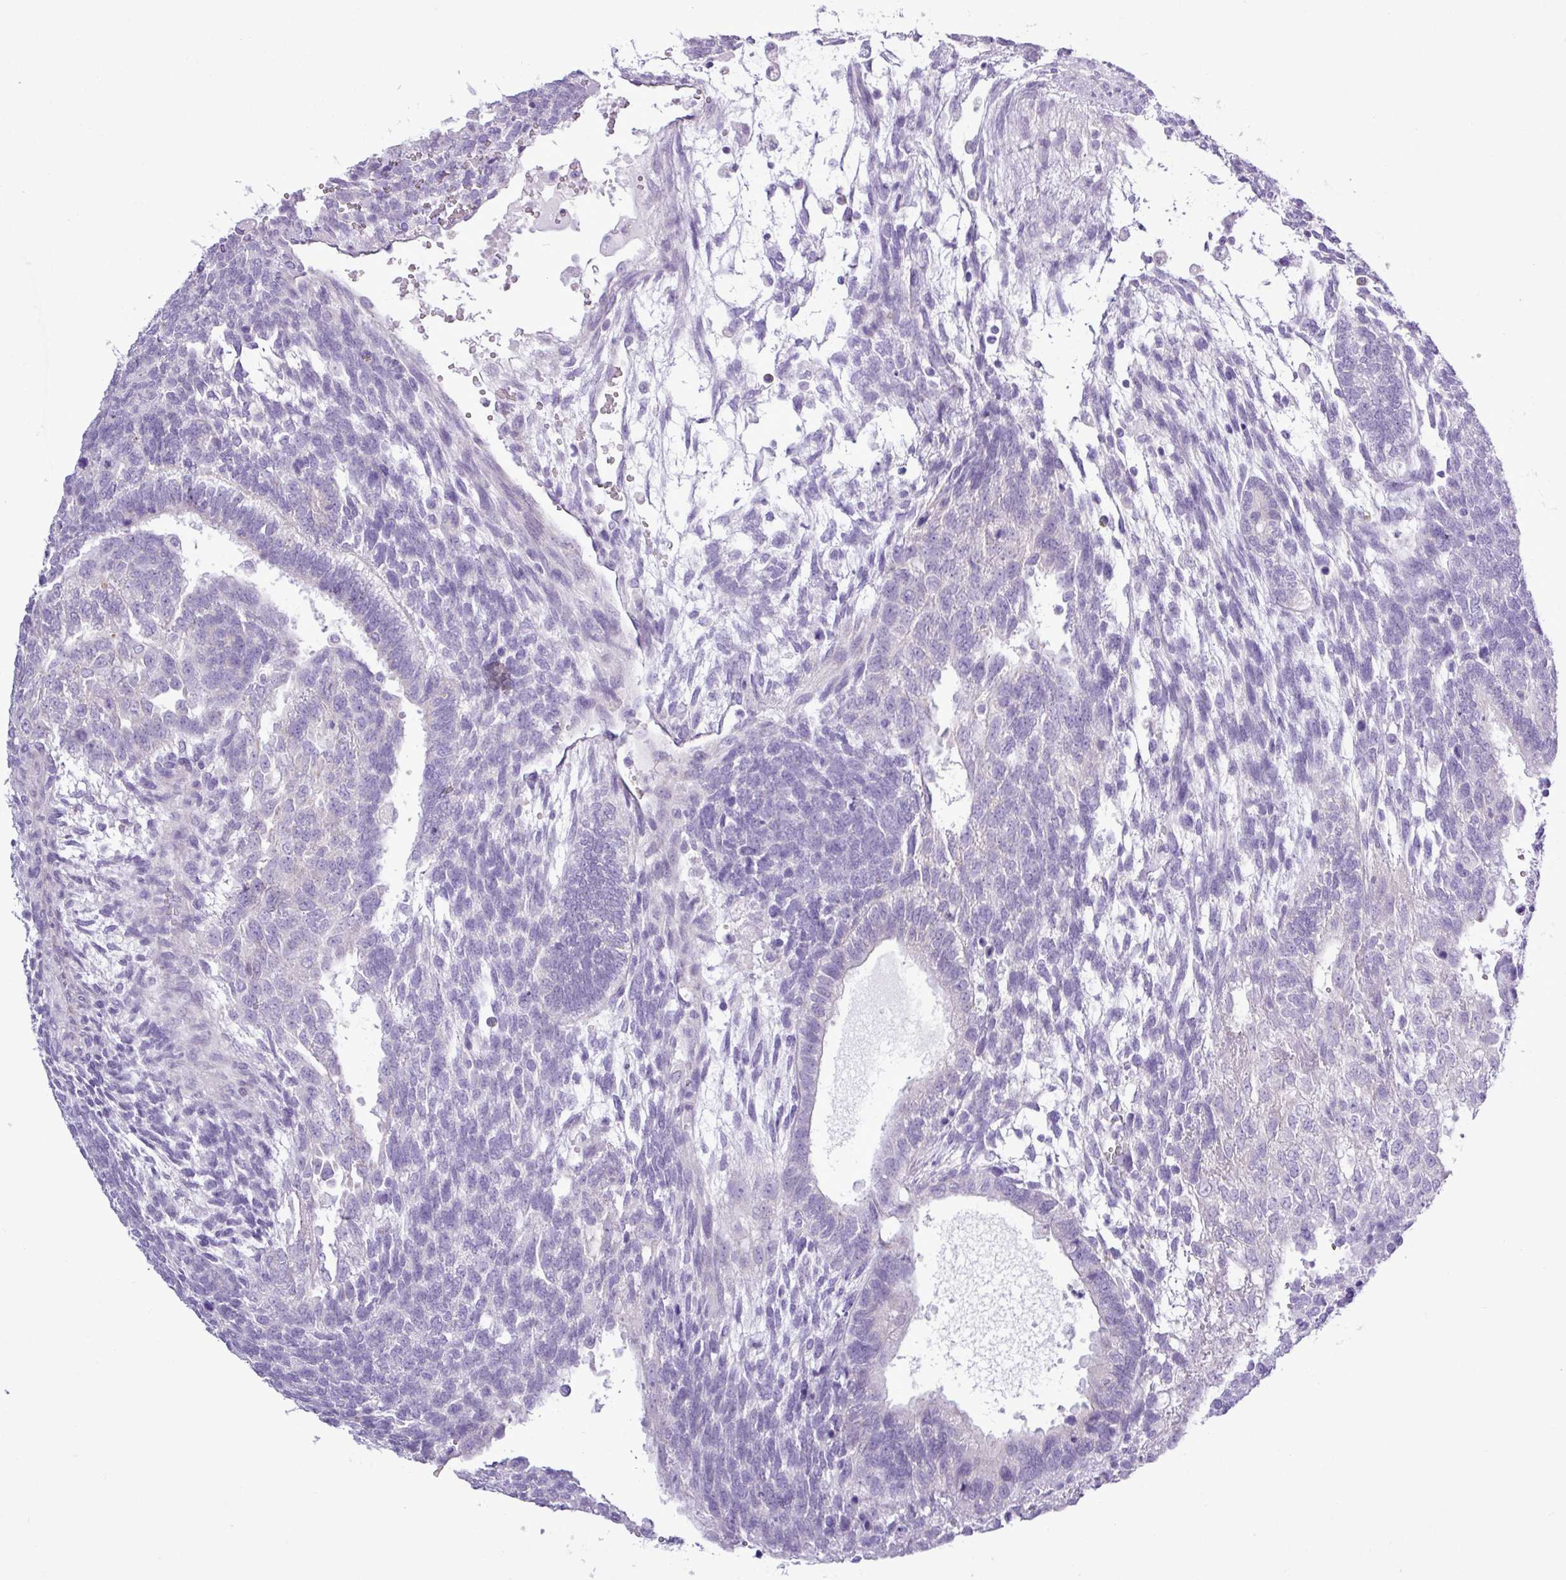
{"staining": {"intensity": "negative", "quantity": "none", "location": "none"}, "tissue": "testis cancer", "cell_type": "Tumor cells", "image_type": "cancer", "snomed": [{"axis": "morphology", "description": "Carcinoma, Embryonal, NOS"}, {"axis": "topography", "description": "Testis"}], "caption": "Histopathology image shows no protein staining in tumor cells of embryonal carcinoma (testis) tissue.", "gene": "ALDH3A1", "patient": {"sex": "male", "age": 23}}